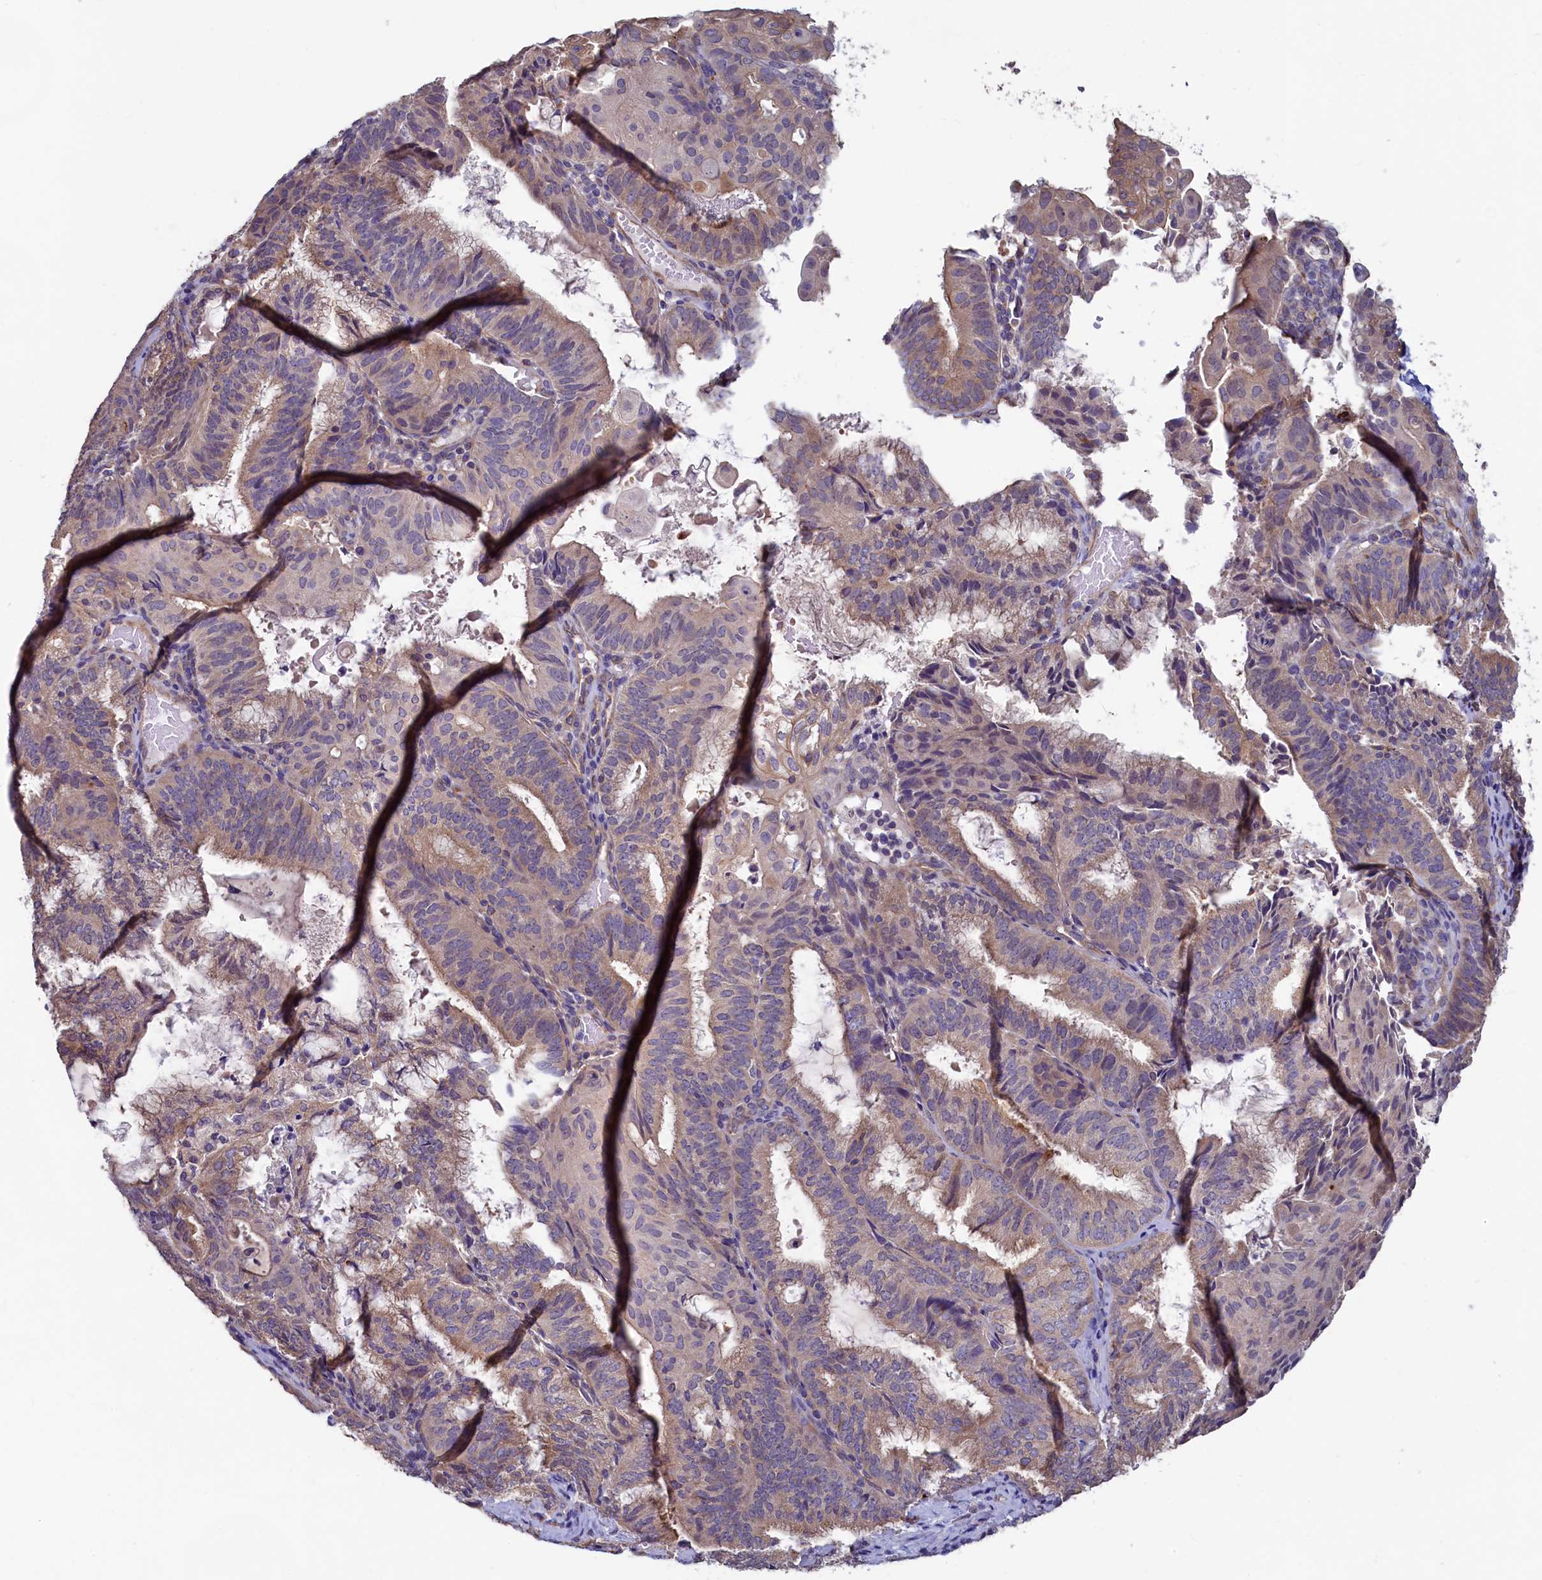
{"staining": {"intensity": "weak", "quantity": ">75%", "location": "cytoplasmic/membranous"}, "tissue": "endometrial cancer", "cell_type": "Tumor cells", "image_type": "cancer", "snomed": [{"axis": "morphology", "description": "Adenocarcinoma, NOS"}, {"axis": "topography", "description": "Endometrium"}], "caption": "There is low levels of weak cytoplasmic/membranous positivity in tumor cells of endometrial adenocarcinoma, as demonstrated by immunohistochemical staining (brown color).", "gene": "SPATA2L", "patient": {"sex": "female", "age": 49}}